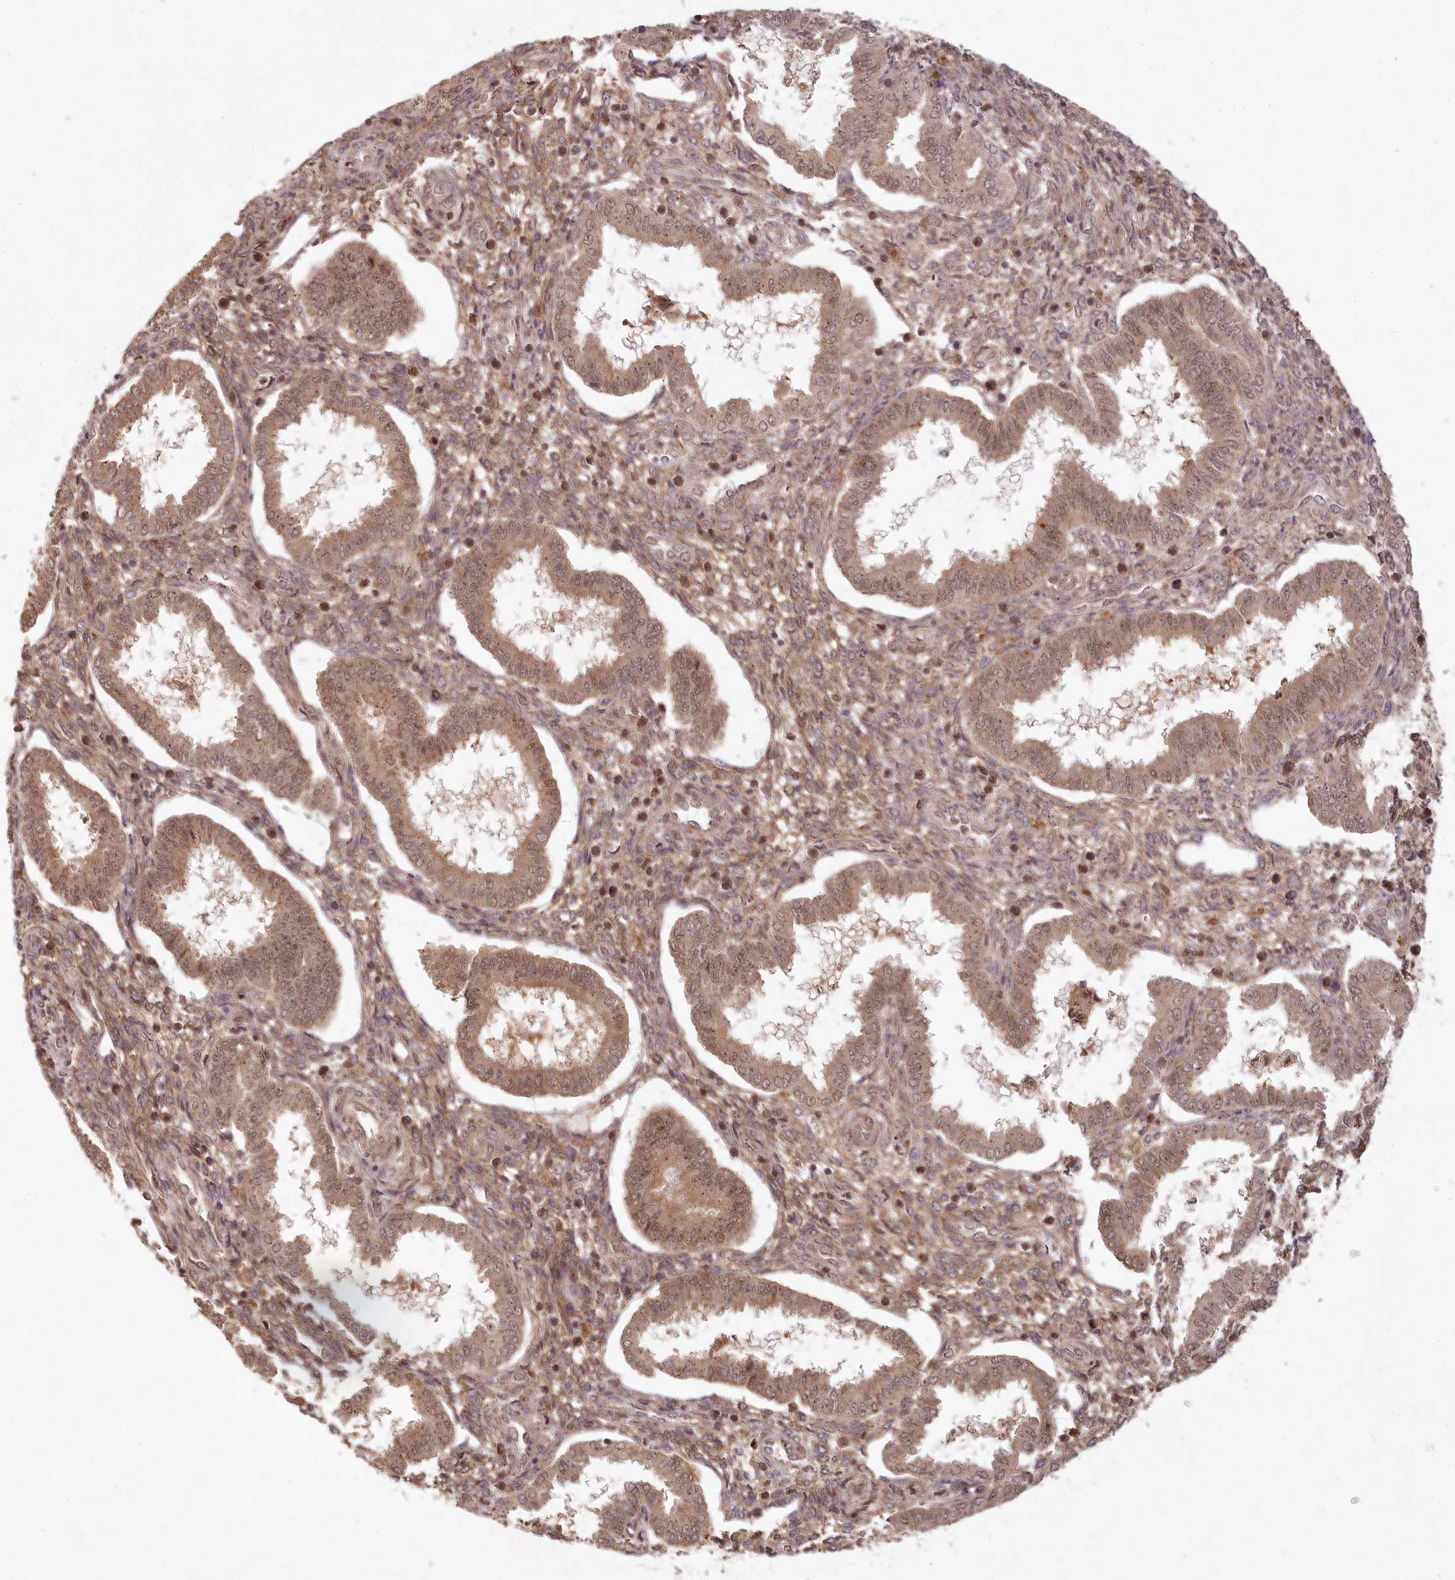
{"staining": {"intensity": "moderate", "quantity": "25%-75%", "location": "cytoplasmic/membranous"}, "tissue": "endometrium", "cell_type": "Cells in endometrial stroma", "image_type": "normal", "snomed": [{"axis": "morphology", "description": "Normal tissue, NOS"}, {"axis": "topography", "description": "Endometrium"}], "caption": "Immunohistochemical staining of benign human endometrium shows moderate cytoplasmic/membranous protein expression in approximately 25%-75% of cells in endometrial stroma. (Stains: DAB in brown, nuclei in blue, Microscopy: brightfield microscopy at high magnification).", "gene": "WAPL", "patient": {"sex": "female", "age": 24}}